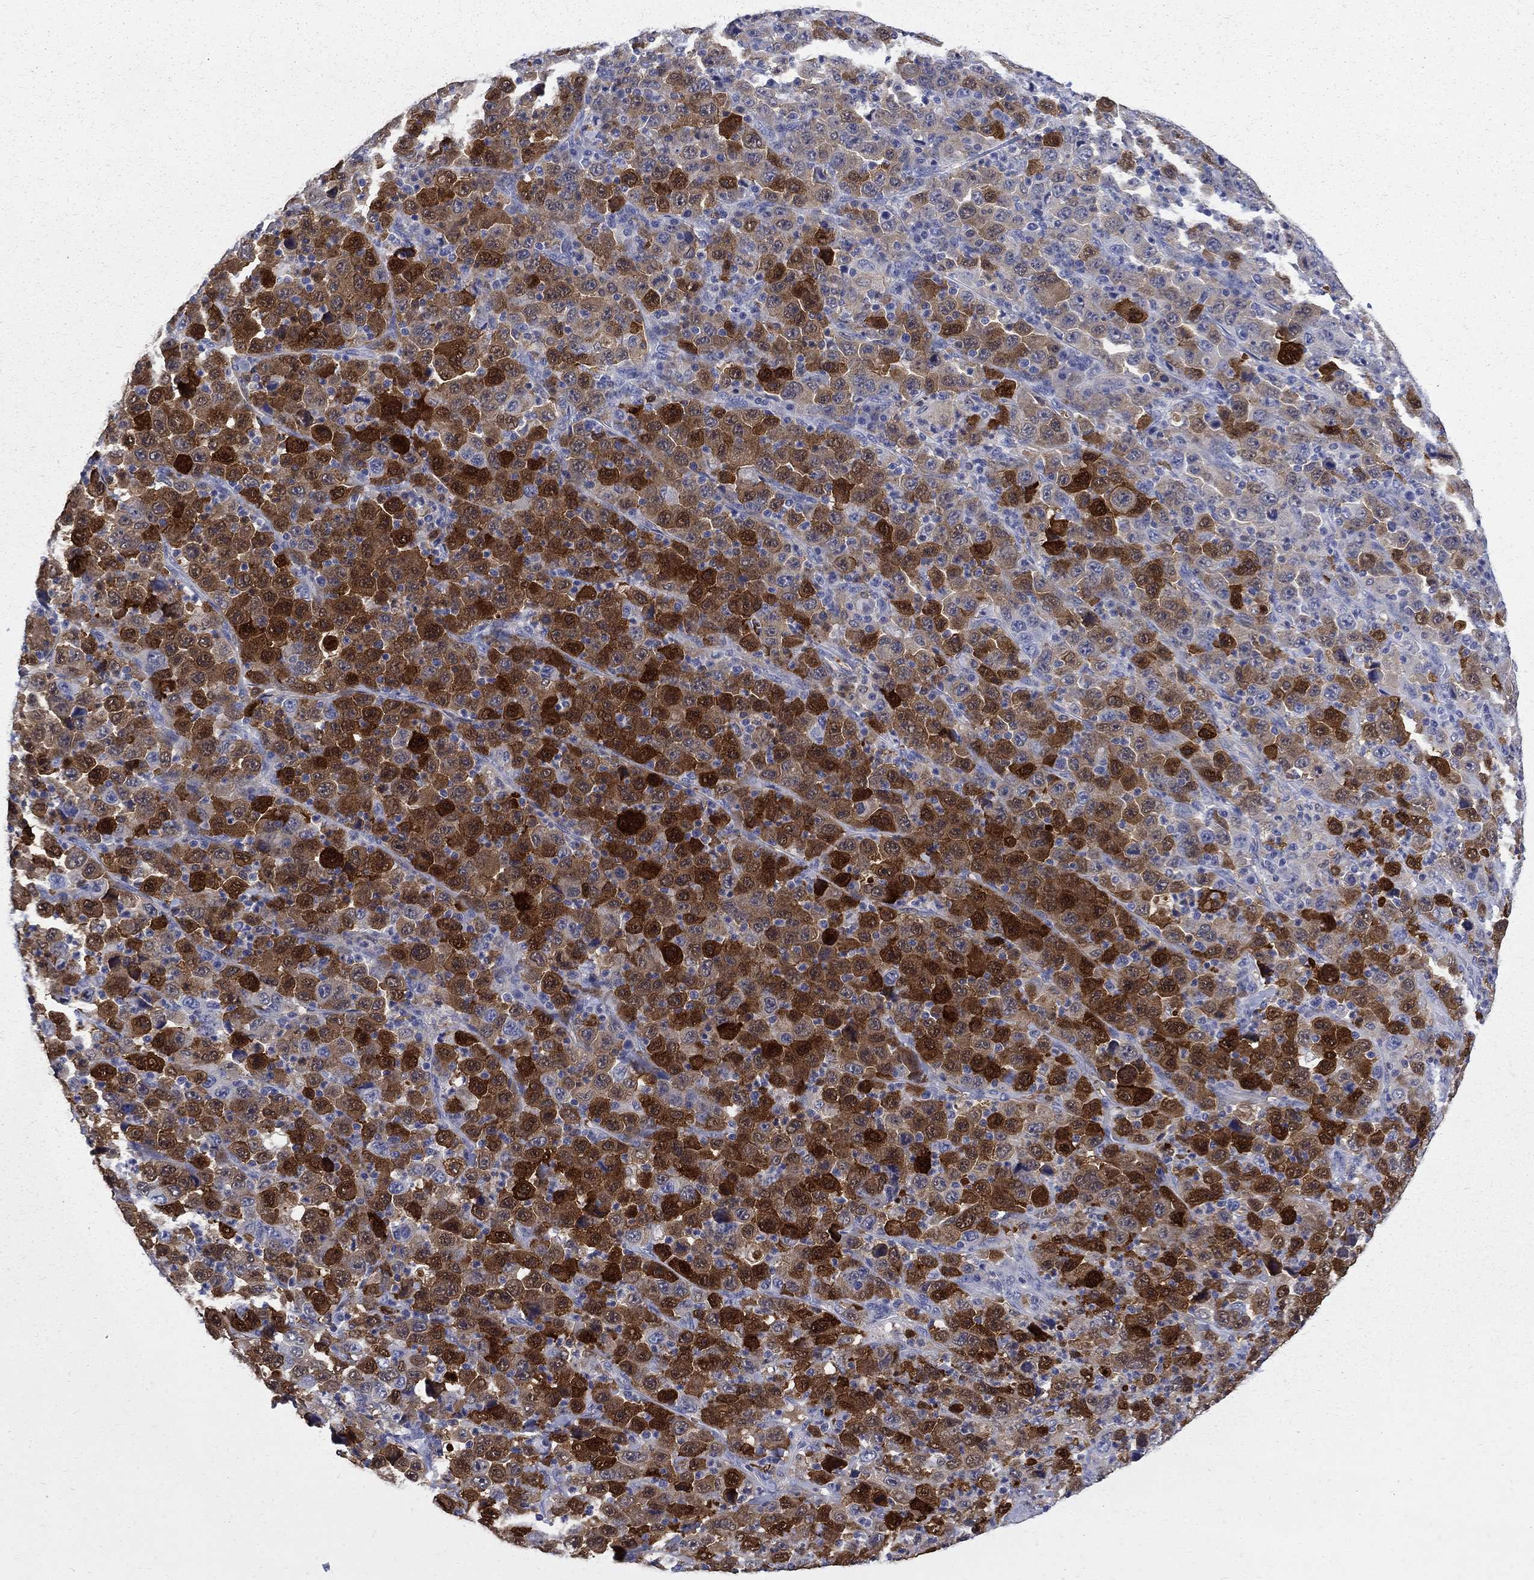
{"staining": {"intensity": "strong", "quantity": ">75%", "location": "cytoplasmic/membranous,nuclear"}, "tissue": "stomach cancer", "cell_type": "Tumor cells", "image_type": "cancer", "snomed": [{"axis": "morphology", "description": "Normal tissue, NOS"}, {"axis": "morphology", "description": "Adenocarcinoma, NOS"}, {"axis": "topography", "description": "Stomach, upper"}, {"axis": "topography", "description": "Stomach"}], "caption": "An immunohistochemistry (IHC) image of neoplastic tissue is shown. Protein staining in brown shows strong cytoplasmic/membranous and nuclear positivity in adenocarcinoma (stomach) within tumor cells.", "gene": "SERPINB2", "patient": {"sex": "male", "age": 59}}